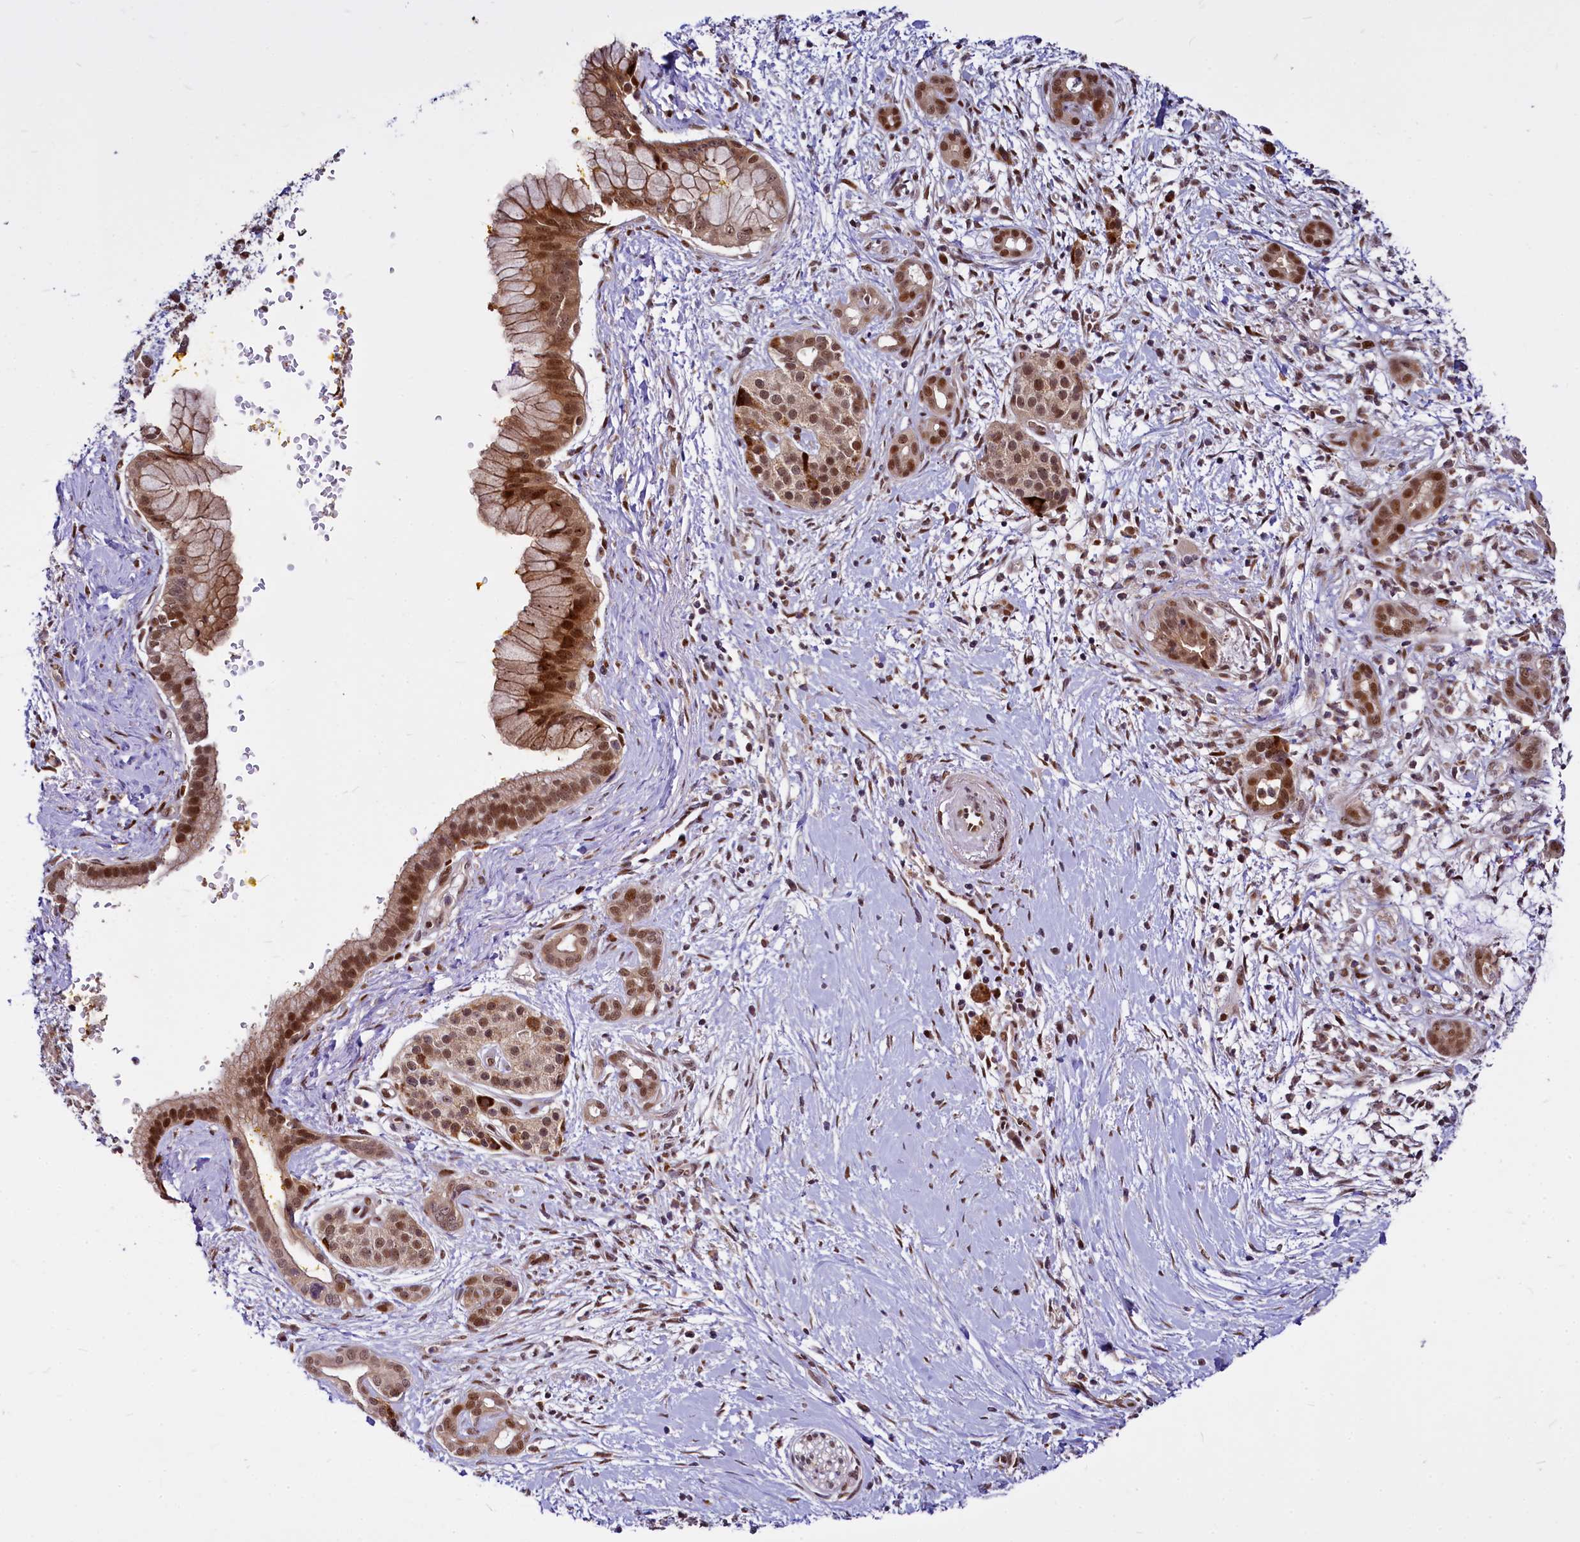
{"staining": {"intensity": "moderate", "quantity": ">75%", "location": "nuclear"}, "tissue": "pancreatic cancer", "cell_type": "Tumor cells", "image_type": "cancer", "snomed": [{"axis": "morphology", "description": "Adenocarcinoma, NOS"}, {"axis": "topography", "description": "Pancreas"}], "caption": "Immunohistochemical staining of human pancreatic cancer displays medium levels of moderate nuclear protein expression in approximately >75% of tumor cells. Nuclei are stained in blue.", "gene": "MAML2", "patient": {"sex": "male", "age": 58}}